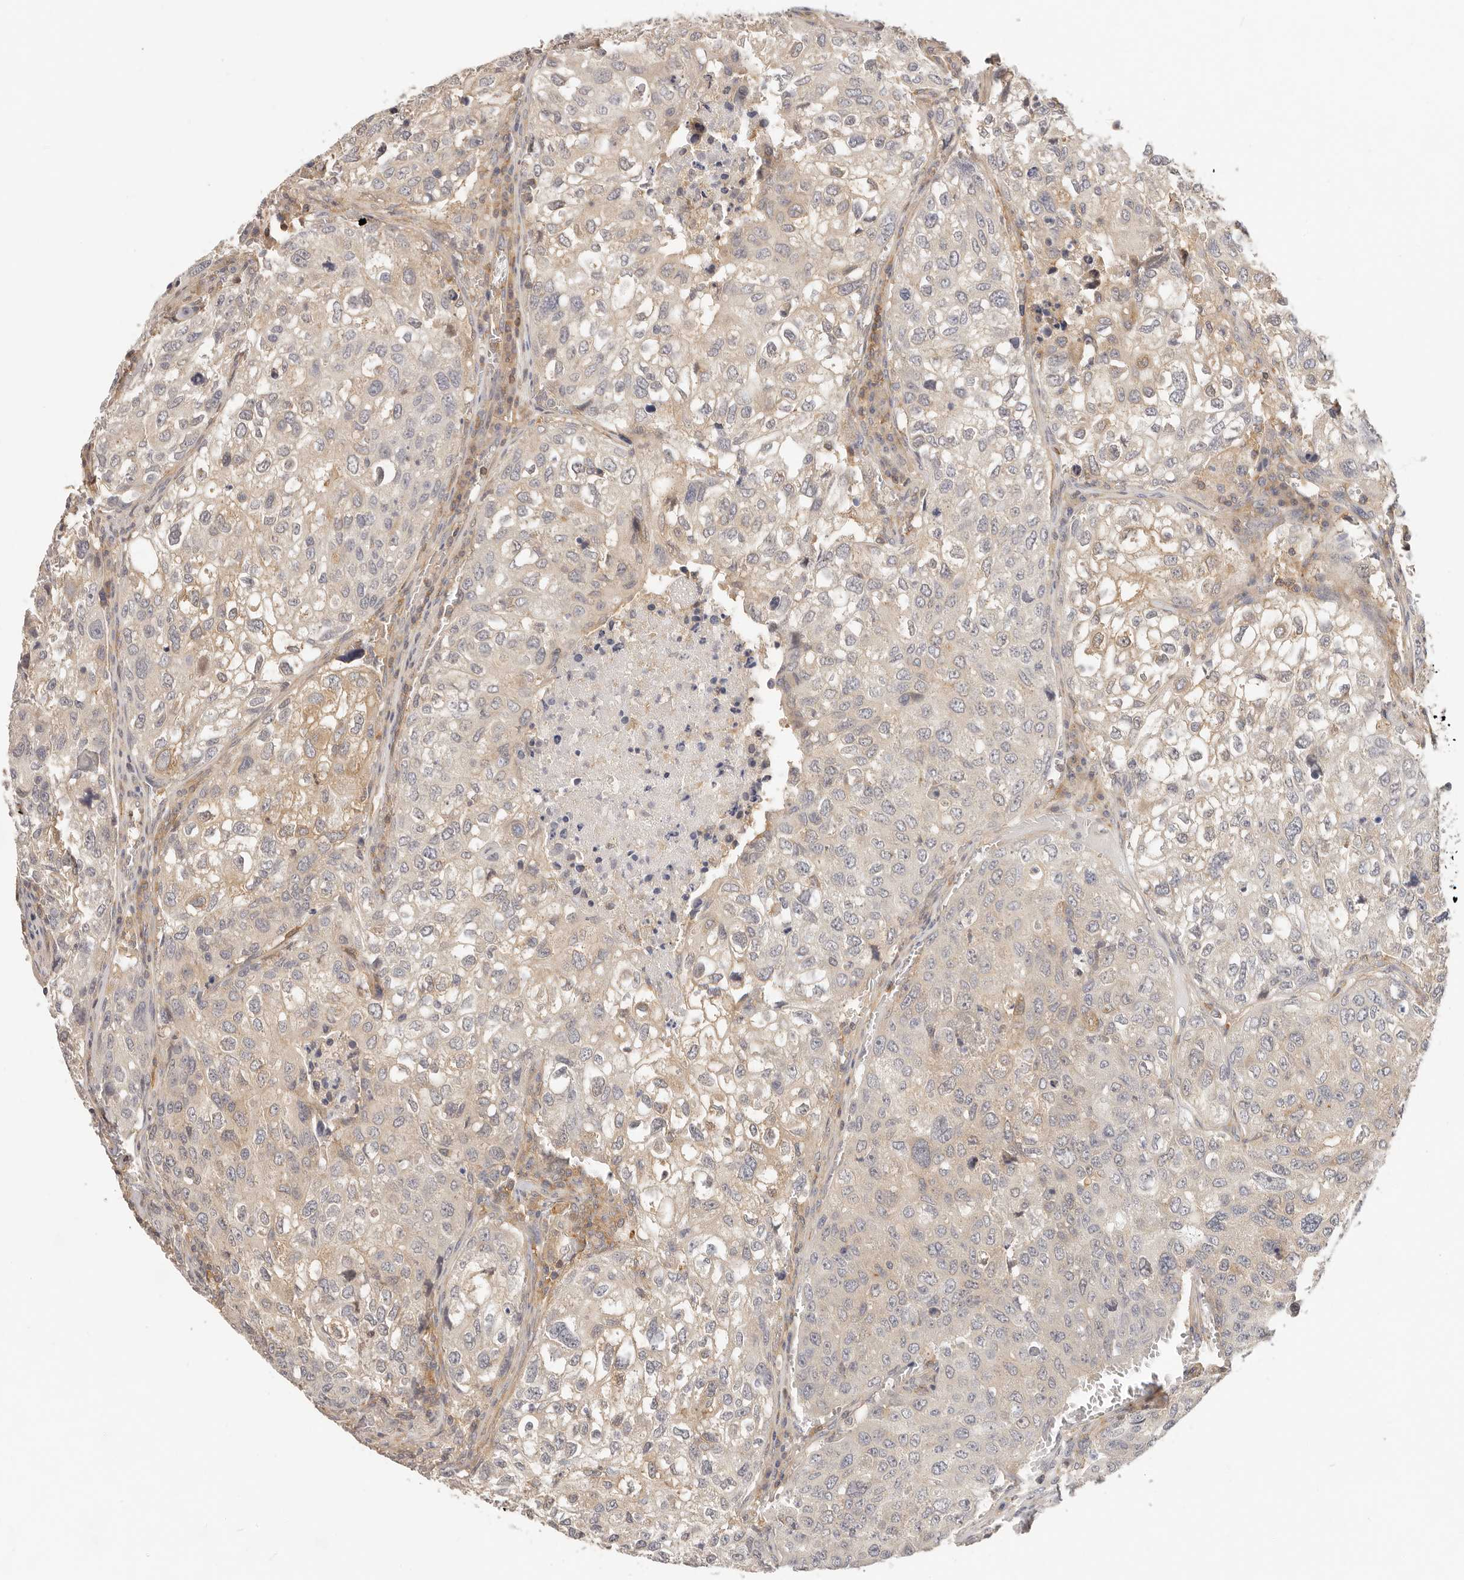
{"staining": {"intensity": "weak", "quantity": "25%-75%", "location": "cytoplasmic/membranous"}, "tissue": "urothelial cancer", "cell_type": "Tumor cells", "image_type": "cancer", "snomed": [{"axis": "morphology", "description": "Urothelial carcinoma, High grade"}, {"axis": "topography", "description": "Lymph node"}, {"axis": "topography", "description": "Urinary bladder"}], "caption": "This micrograph exhibits IHC staining of urothelial cancer, with low weak cytoplasmic/membranous expression in about 25%-75% of tumor cells.", "gene": "DTNBP1", "patient": {"sex": "male", "age": 51}}